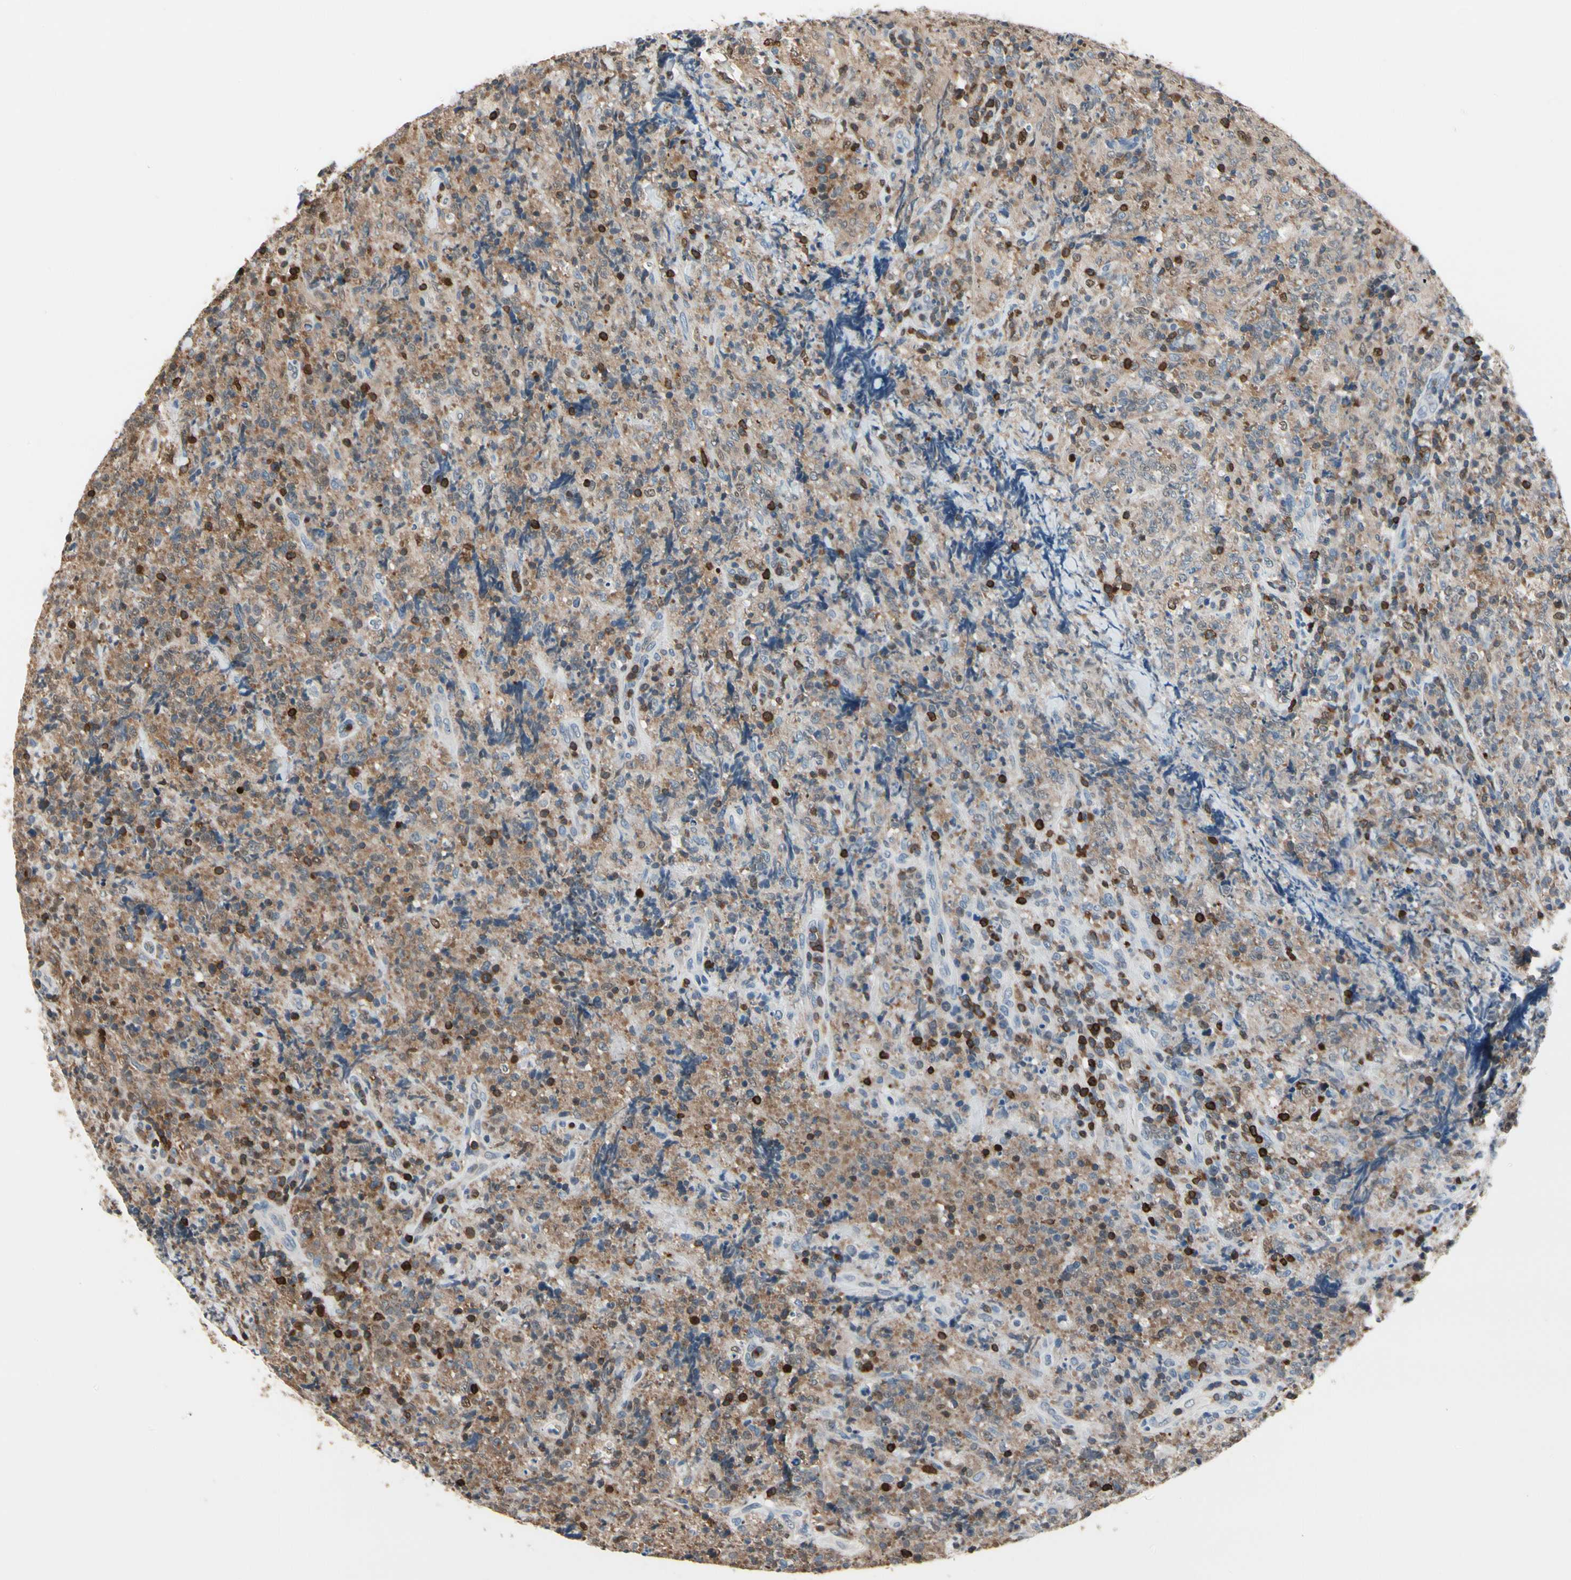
{"staining": {"intensity": "moderate", "quantity": ">75%", "location": "cytoplasmic/membranous"}, "tissue": "lymphoma", "cell_type": "Tumor cells", "image_type": "cancer", "snomed": [{"axis": "morphology", "description": "Malignant lymphoma, non-Hodgkin's type, High grade"}, {"axis": "topography", "description": "Tonsil"}], "caption": "A brown stain labels moderate cytoplasmic/membranous staining of a protein in human lymphoma tumor cells.", "gene": "NFATC2", "patient": {"sex": "female", "age": 36}}